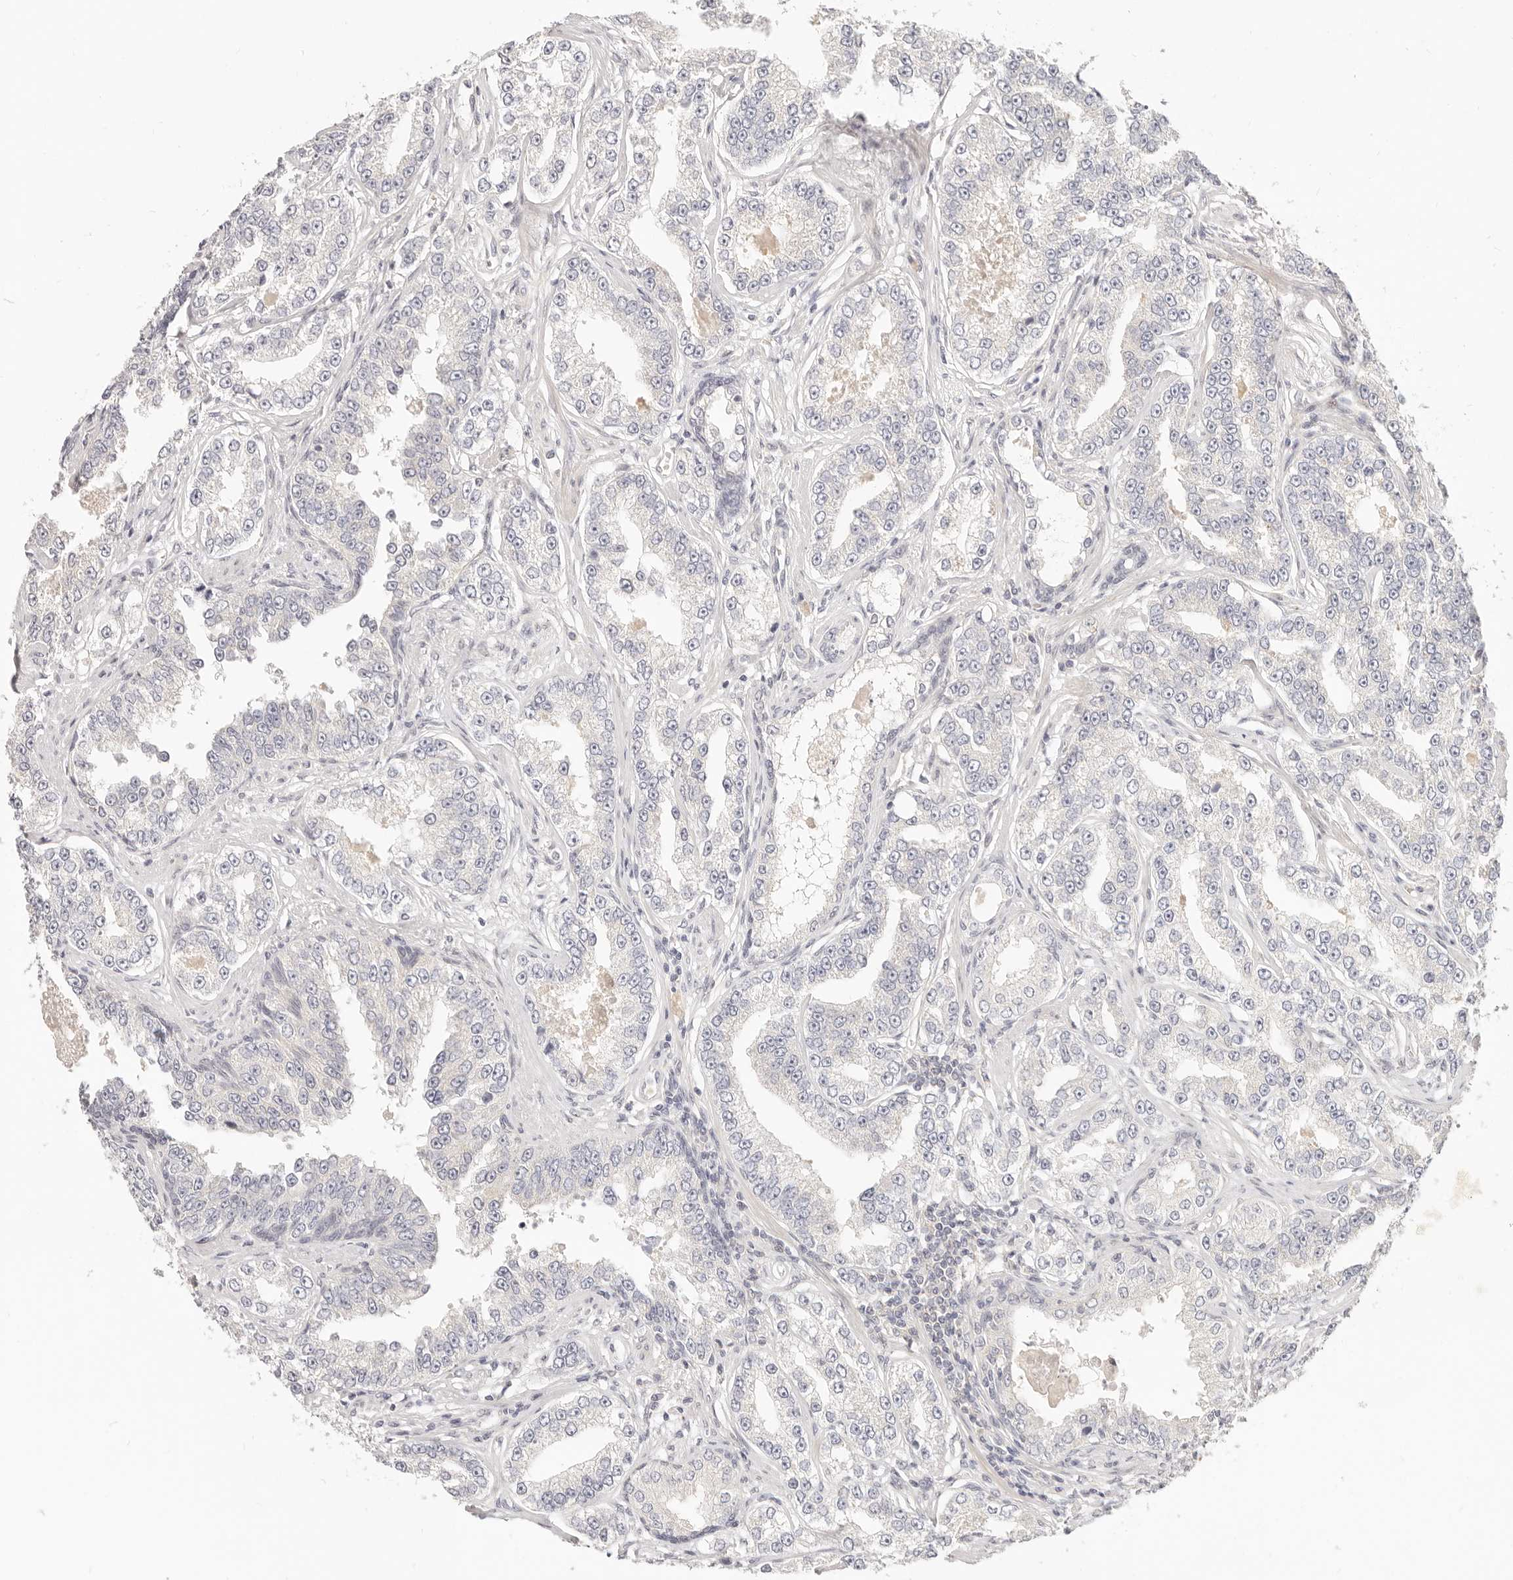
{"staining": {"intensity": "negative", "quantity": "none", "location": "none"}, "tissue": "prostate cancer", "cell_type": "Tumor cells", "image_type": "cancer", "snomed": [{"axis": "morphology", "description": "Normal tissue, NOS"}, {"axis": "morphology", "description": "Adenocarcinoma, High grade"}, {"axis": "topography", "description": "Prostate"}], "caption": "This histopathology image is of prostate cancer (high-grade adenocarcinoma) stained with immunohistochemistry to label a protein in brown with the nuclei are counter-stained blue. There is no expression in tumor cells.", "gene": "LTB4R2", "patient": {"sex": "male", "age": 83}}